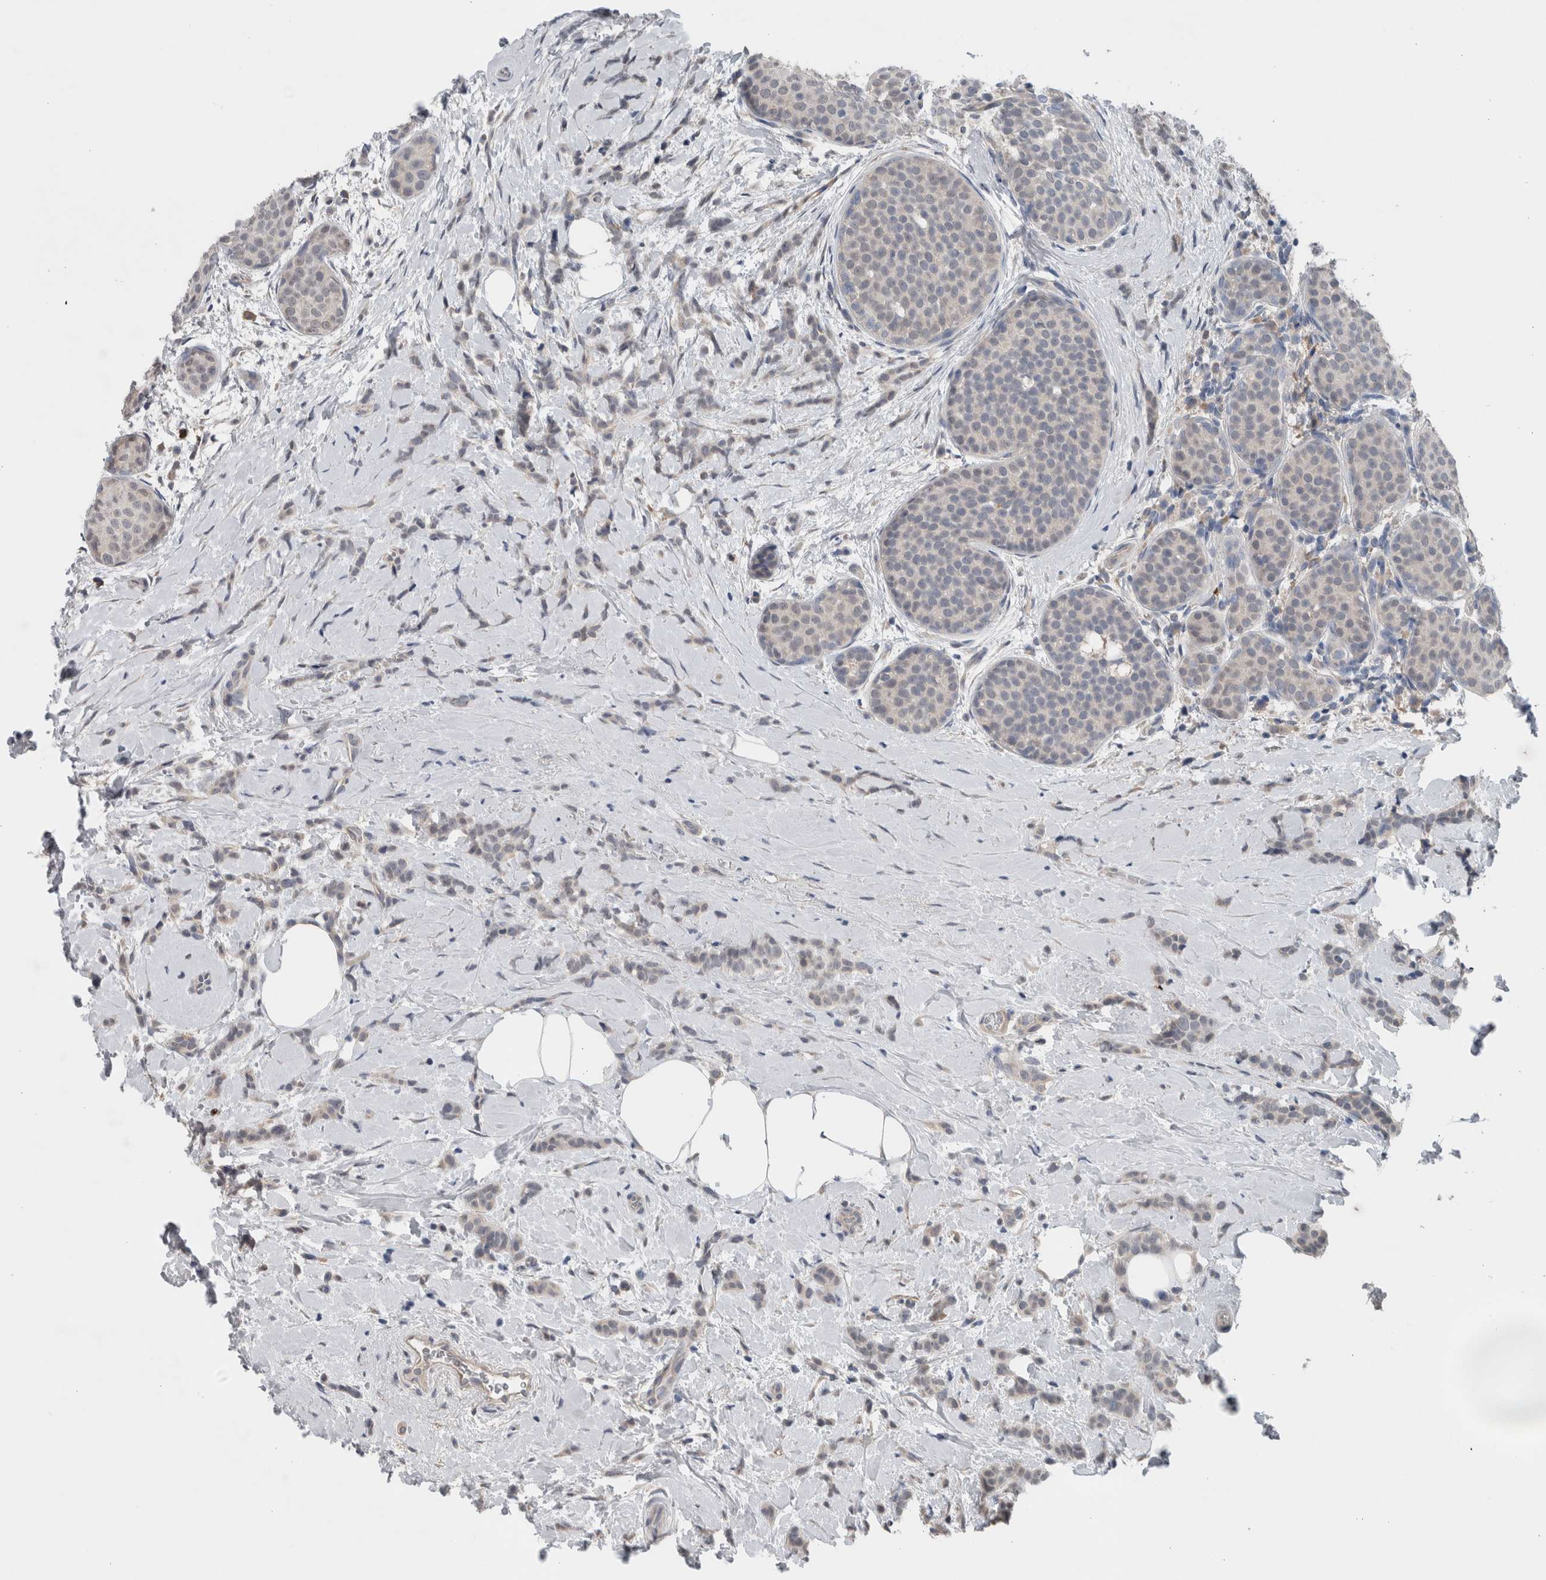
{"staining": {"intensity": "negative", "quantity": "none", "location": "none"}, "tissue": "breast cancer", "cell_type": "Tumor cells", "image_type": "cancer", "snomed": [{"axis": "morphology", "description": "Lobular carcinoma, in situ"}, {"axis": "morphology", "description": "Lobular carcinoma"}, {"axis": "topography", "description": "Breast"}], "caption": "Tumor cells are negative for brown protein staining in breast lobular carcinoma in situ.", "gene": "CRNN", "patient": {"sex": "female", "age": 41}}